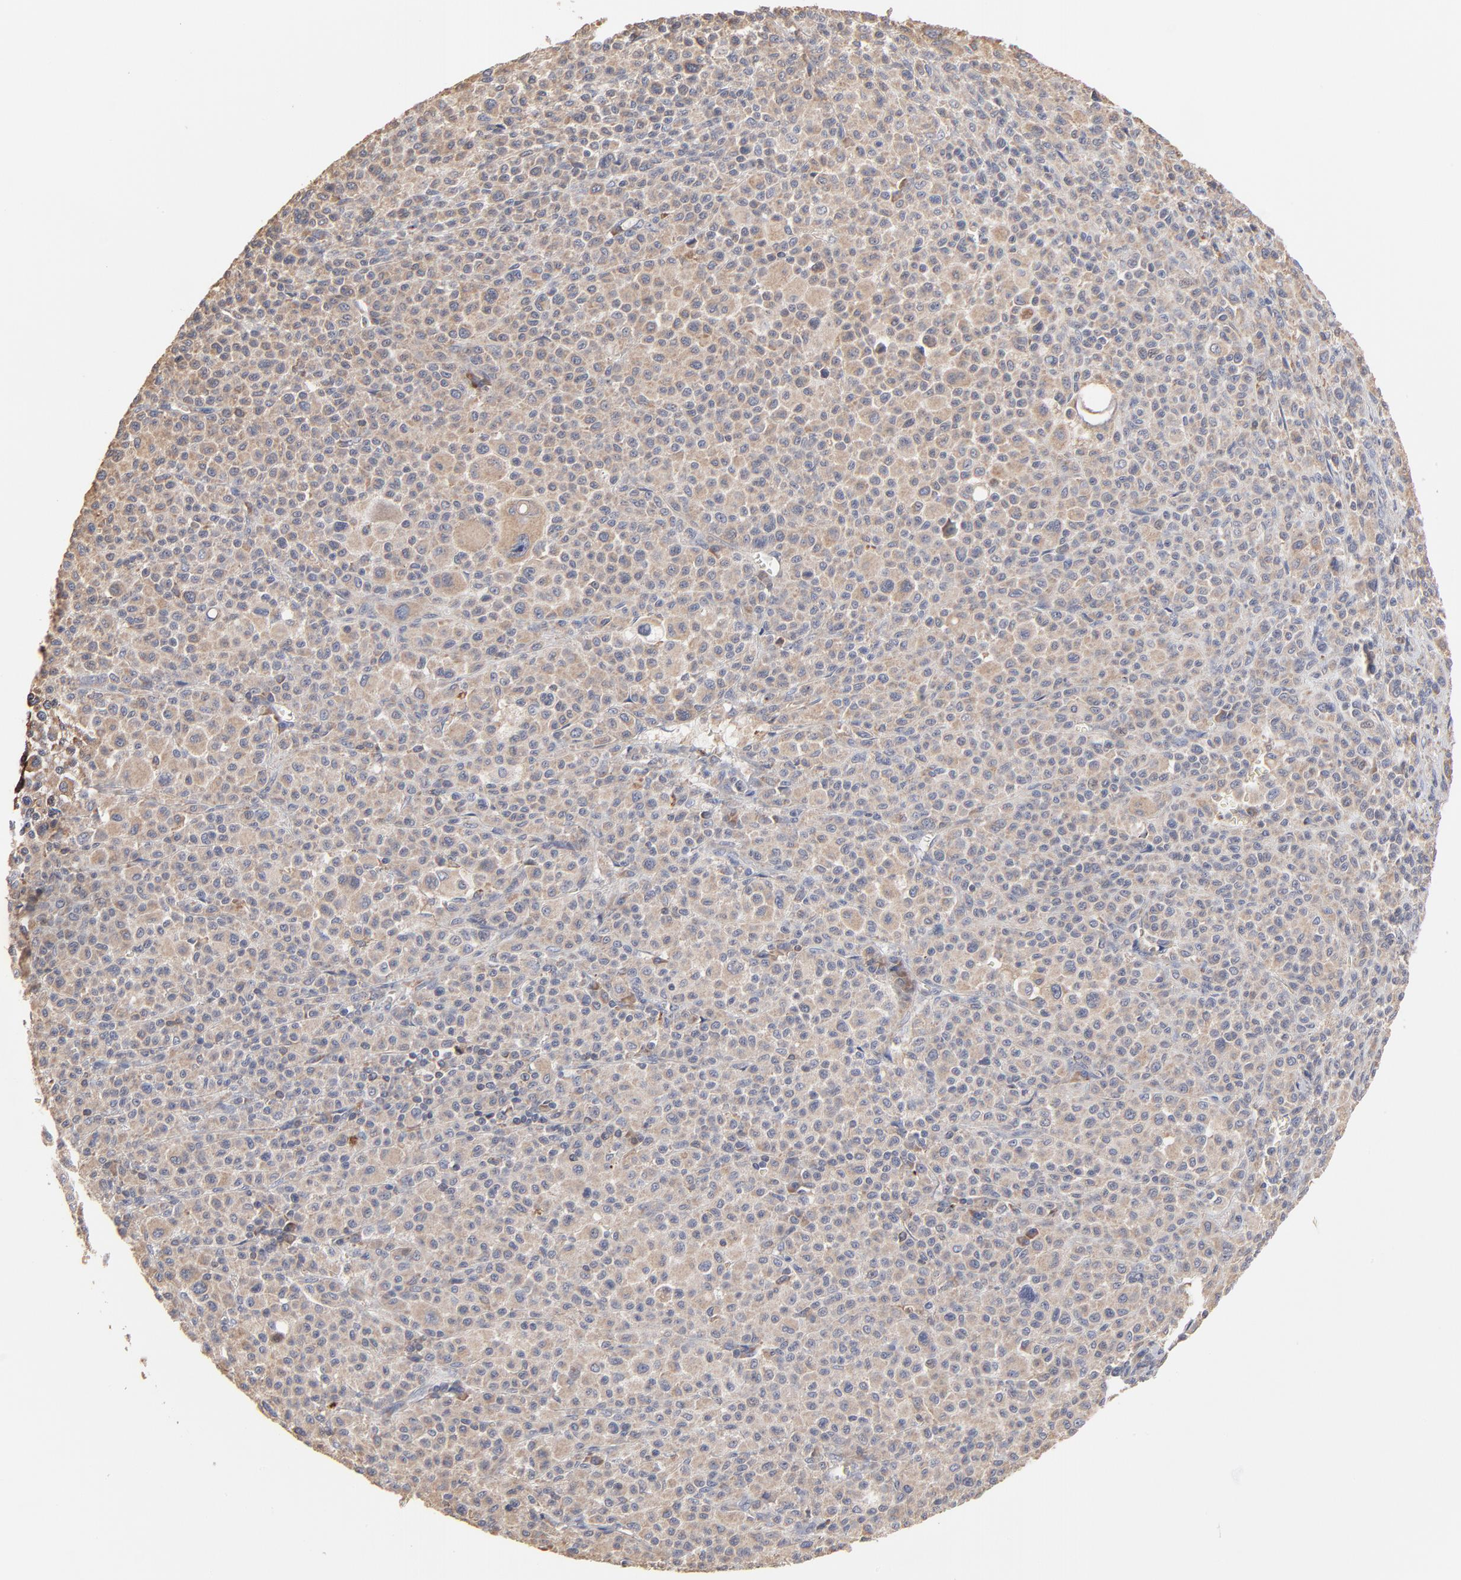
{"staining": {"intensity": "weak", "quantity": ">75%", "location": "cytoplasmic/membranous"}, "tissue": "melanoma", "cell_type": "Tumor cells", "image_type": "cancer", "snomed": [{"axis": "morphology", "description": "Malignant melanoma, Metastatic site"}, {"axis": "topography", "description": "Skin"}], "caption": "Human melanoma stained for a protein (brown) demonstrates weak cytoplasmic/membranous positive staining in approximately >75% of tumor cells.", "gene": "RNF213", "patient": {"sex": "female", "age": 74}}